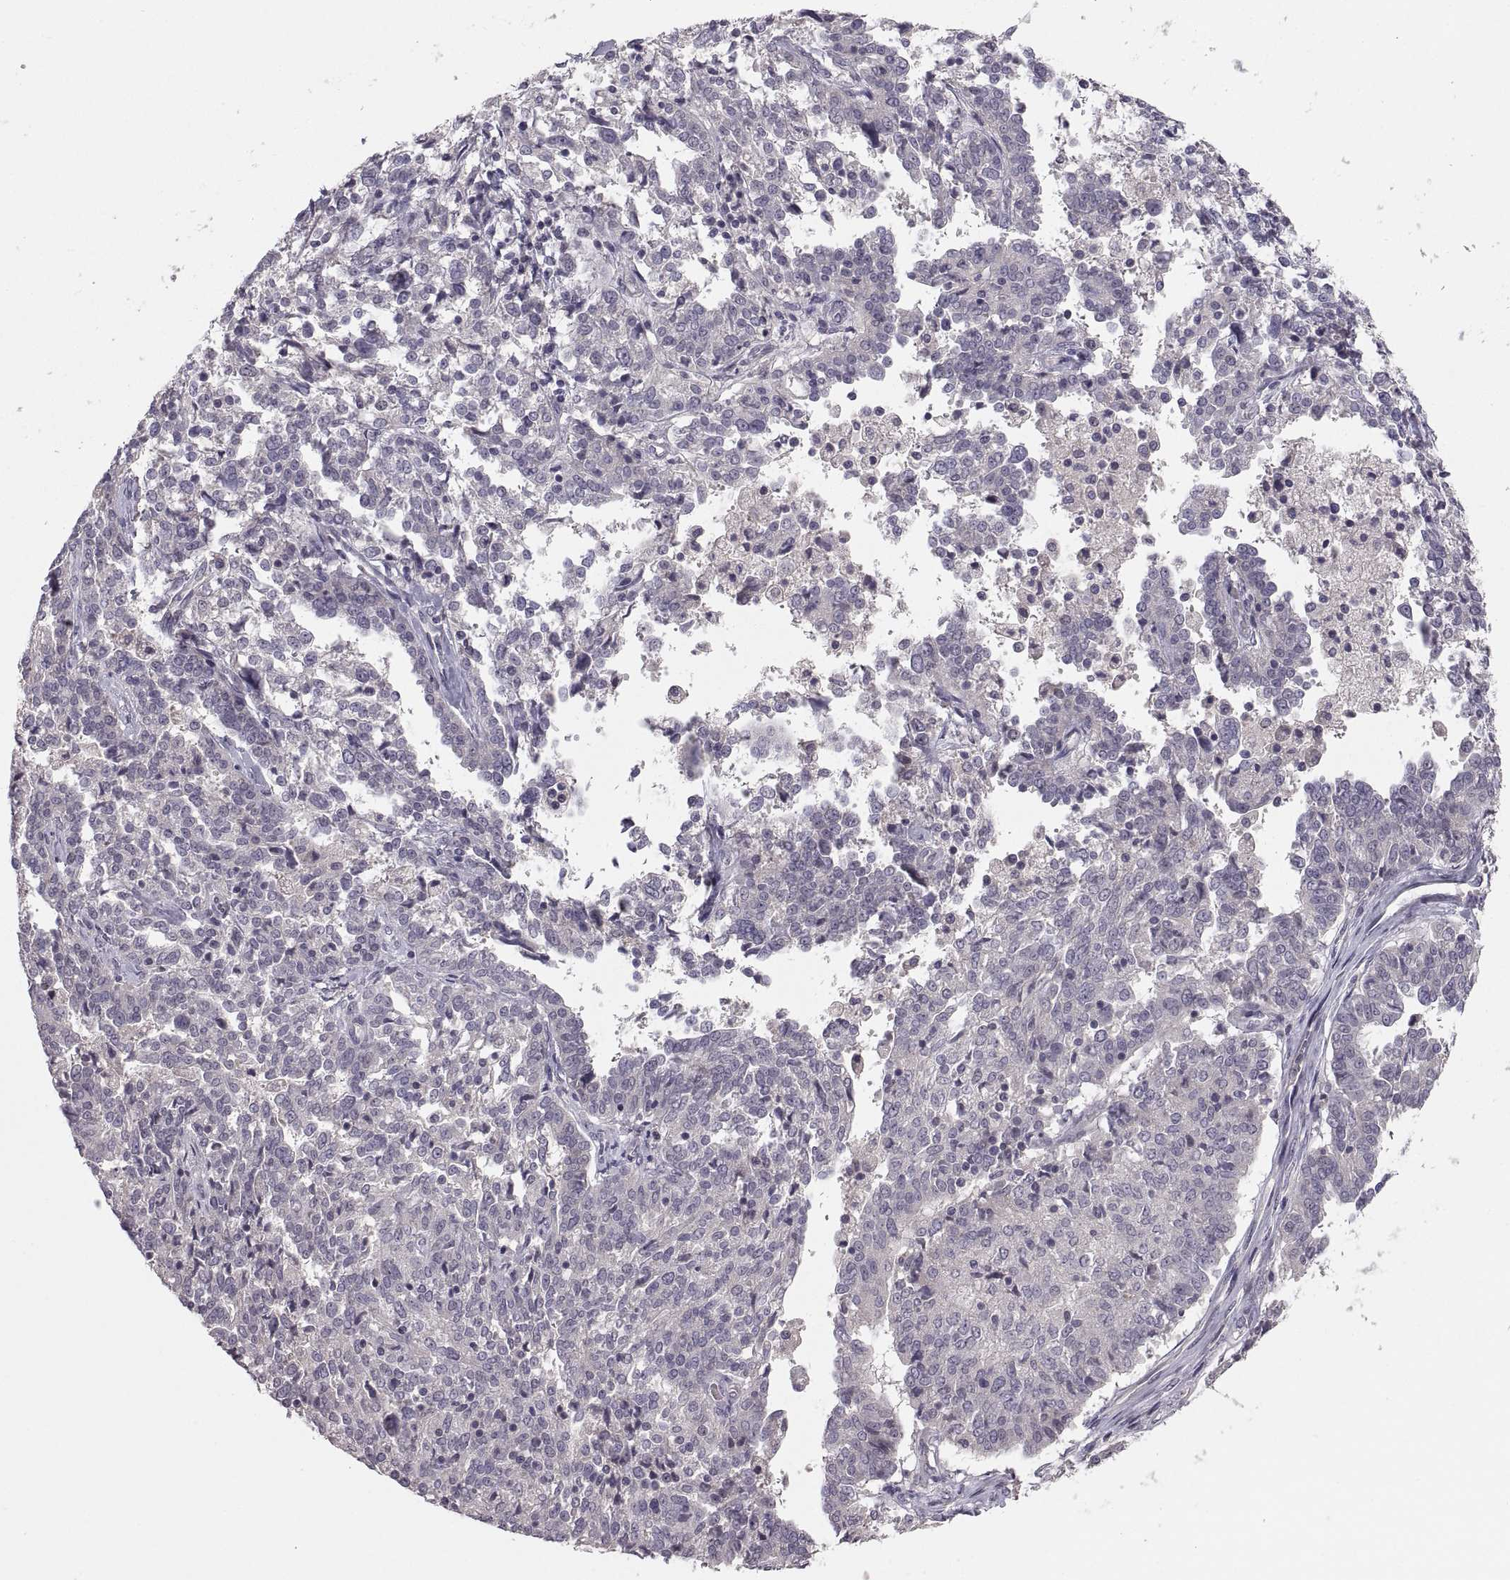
{"staining": {"intensity": "negative", "quantity": "none", "location": "none"}, "tissue": "ovarian cancer", "cell_type": "Tumor cells", "image_type": "cancer", "snomed": [{"axis": "morphology", "description": "Cystadenocarcinoma, serous, NOS"}, {"axis": "topography", "description": "Ovary"}], "caption": "This photomicrograph is of ovarian serous cystadenocarcinoma stained with immunohistochemistry (IHC) to label a protein in brown with the nuclei are counter-stained blue. There is no positivity in tumor cells.", "gene": "PAX2", "patient": {"sex": "female", "age": 67}}